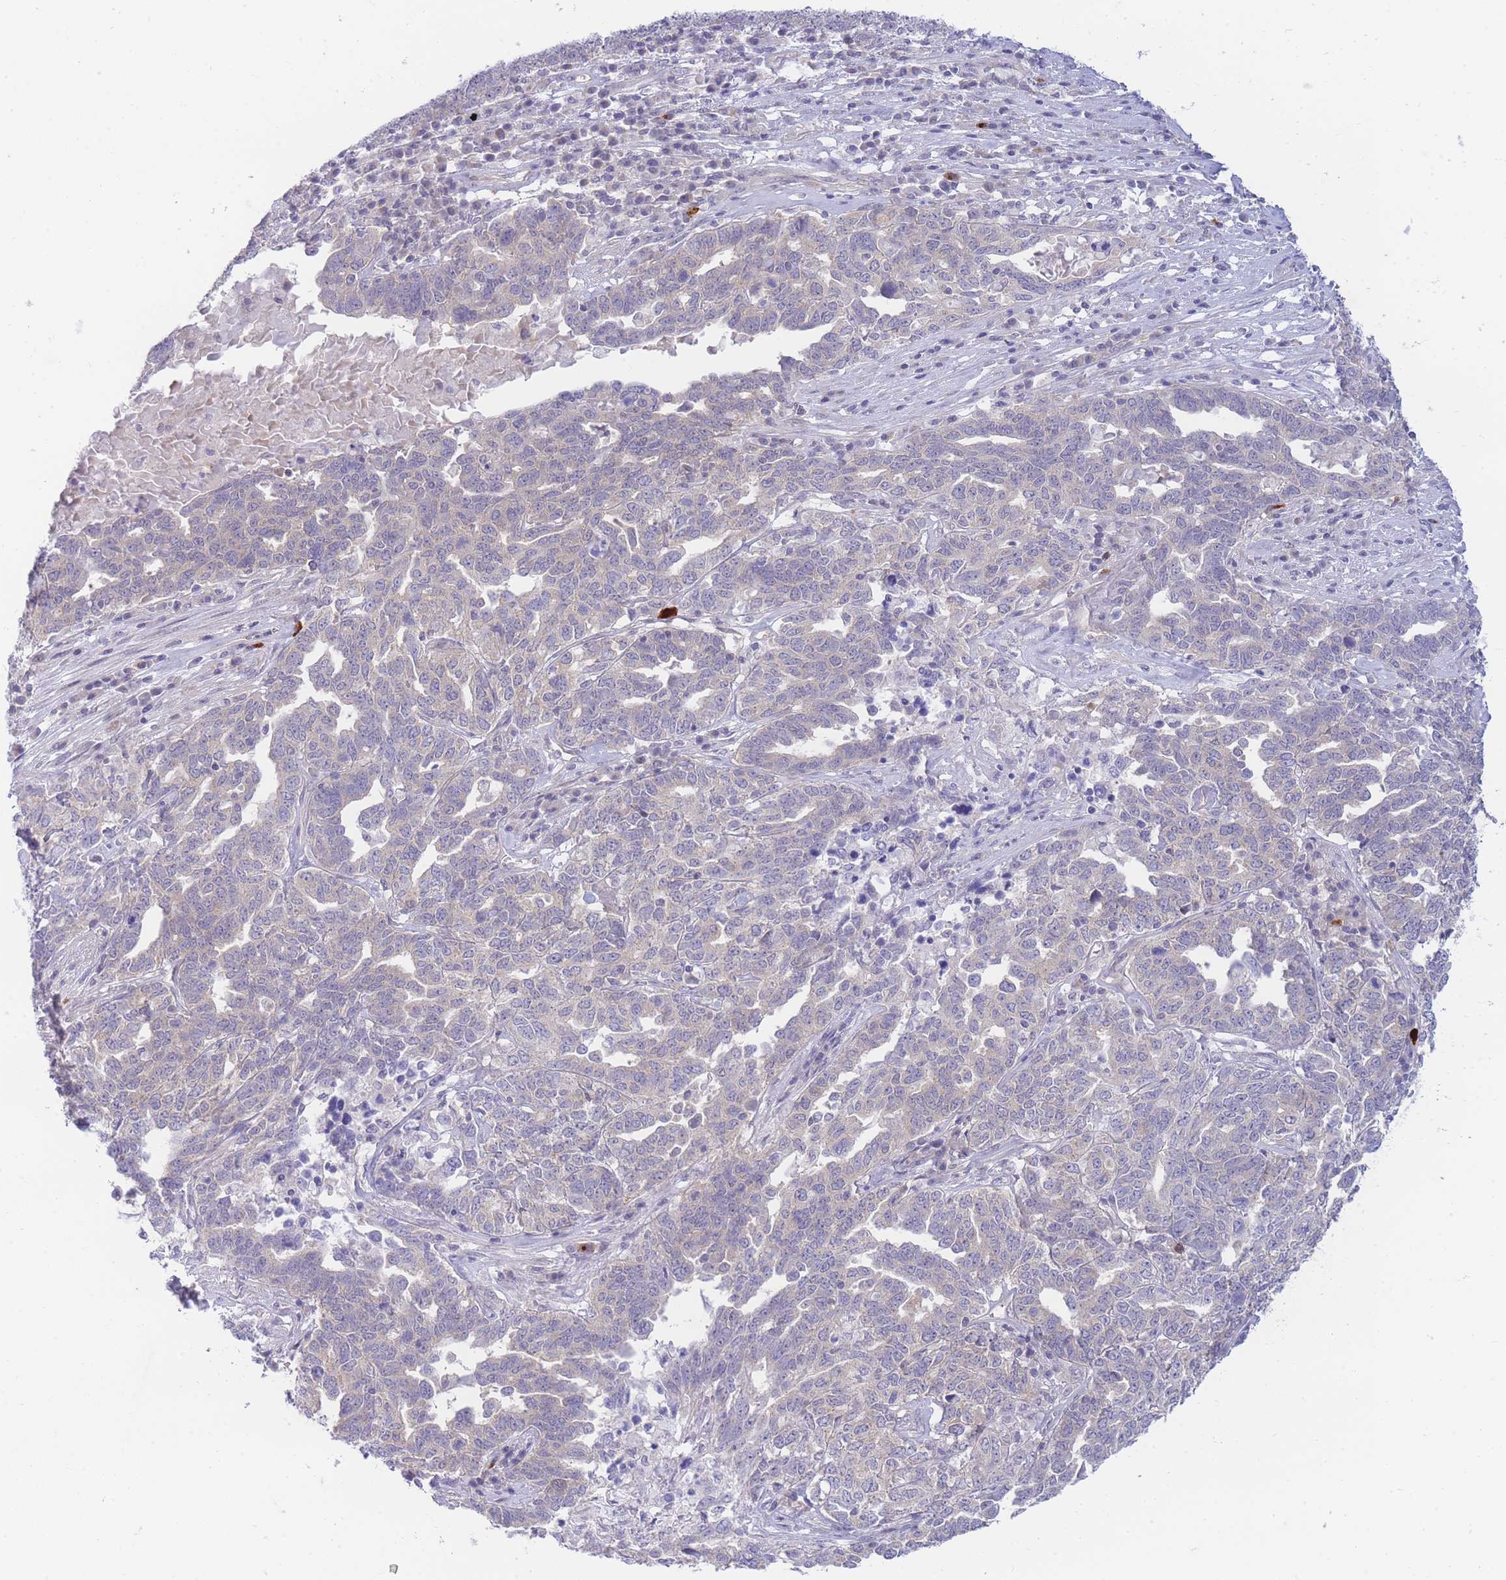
{"staining": {"intensity": "negative", "quantity": "none", "location": "none"}, "tissue": "ovarian cancer", "cell_type": "Tumor cells", "image_type": "cancer", "snomed": [{"axis": "morphology", "description": "Carcinoma, endometroid"}, {"axis": "topography", "description": "Ovary"}], "caption": "Immunohistochemical staining of endometroid carcinoma (ovarian) shows no significant positivity in tumor cells.", "gene": "SUGT1", "patient": {"sex": "female", "age": 62}}